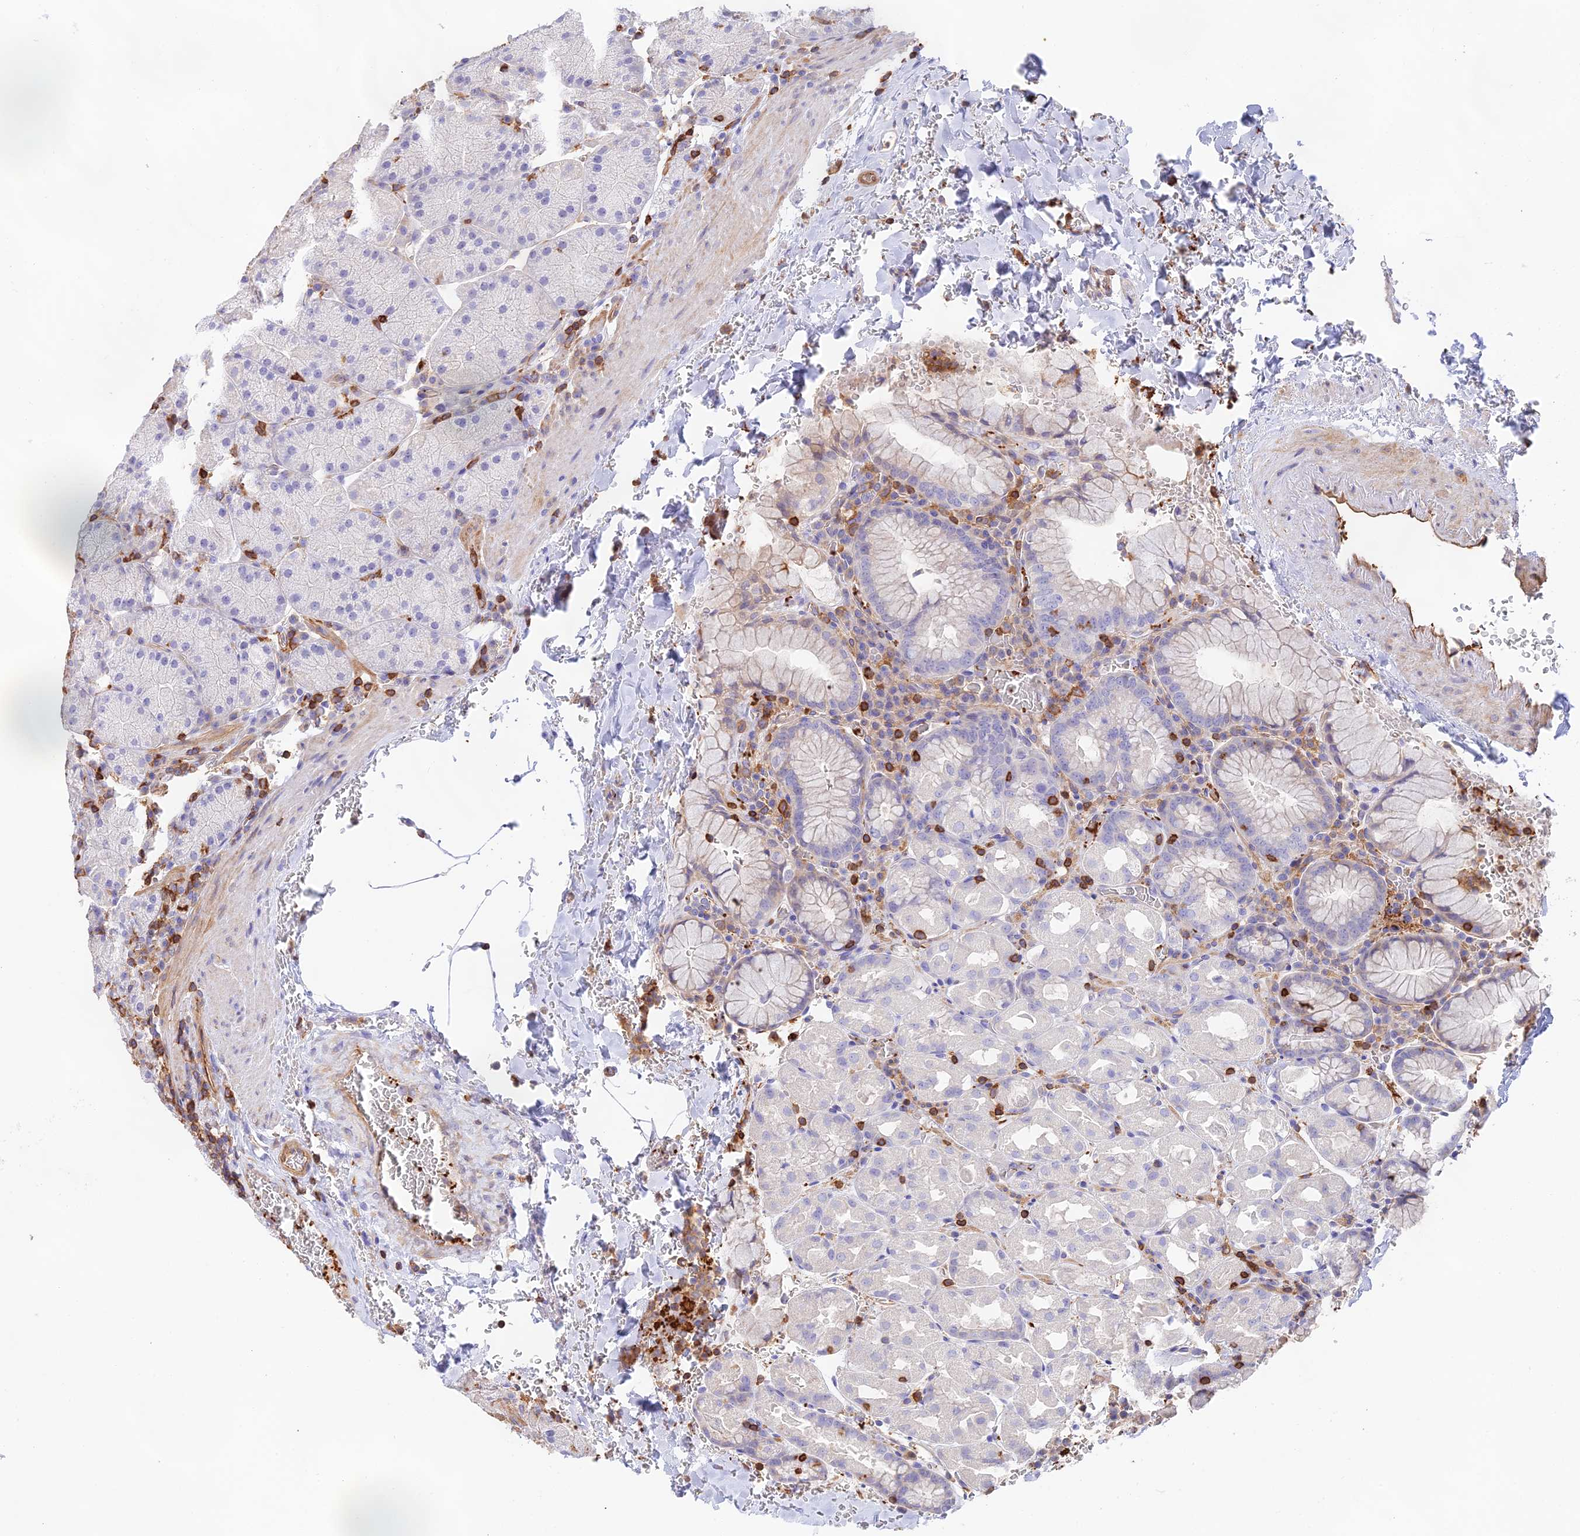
{"staining": {"intensity": "weak", "quantity": "<25%", "location": "cytoplasmic/membranous"}, "tissue": "stomach", "cell_type": "Glandular cells", "image_type": "normal", "snomed": [{"axis": "morphology", "description": "Normal tissue, NOS"}, {"axis": "topography", "description": "Stomach, upper"}, {"axis": "topography", "description": "Stomach, lower"}], "caption": "An immunohistochemistry photomicrograph of normal stomach is shown. There is no staining in glandular cells of stomach. (DAB (3,3'-diaminobenzidine) IHC with hematoxylin counter stain).", "gene": "DENND1C", "patient": {"sex": "male", "age": 80}}